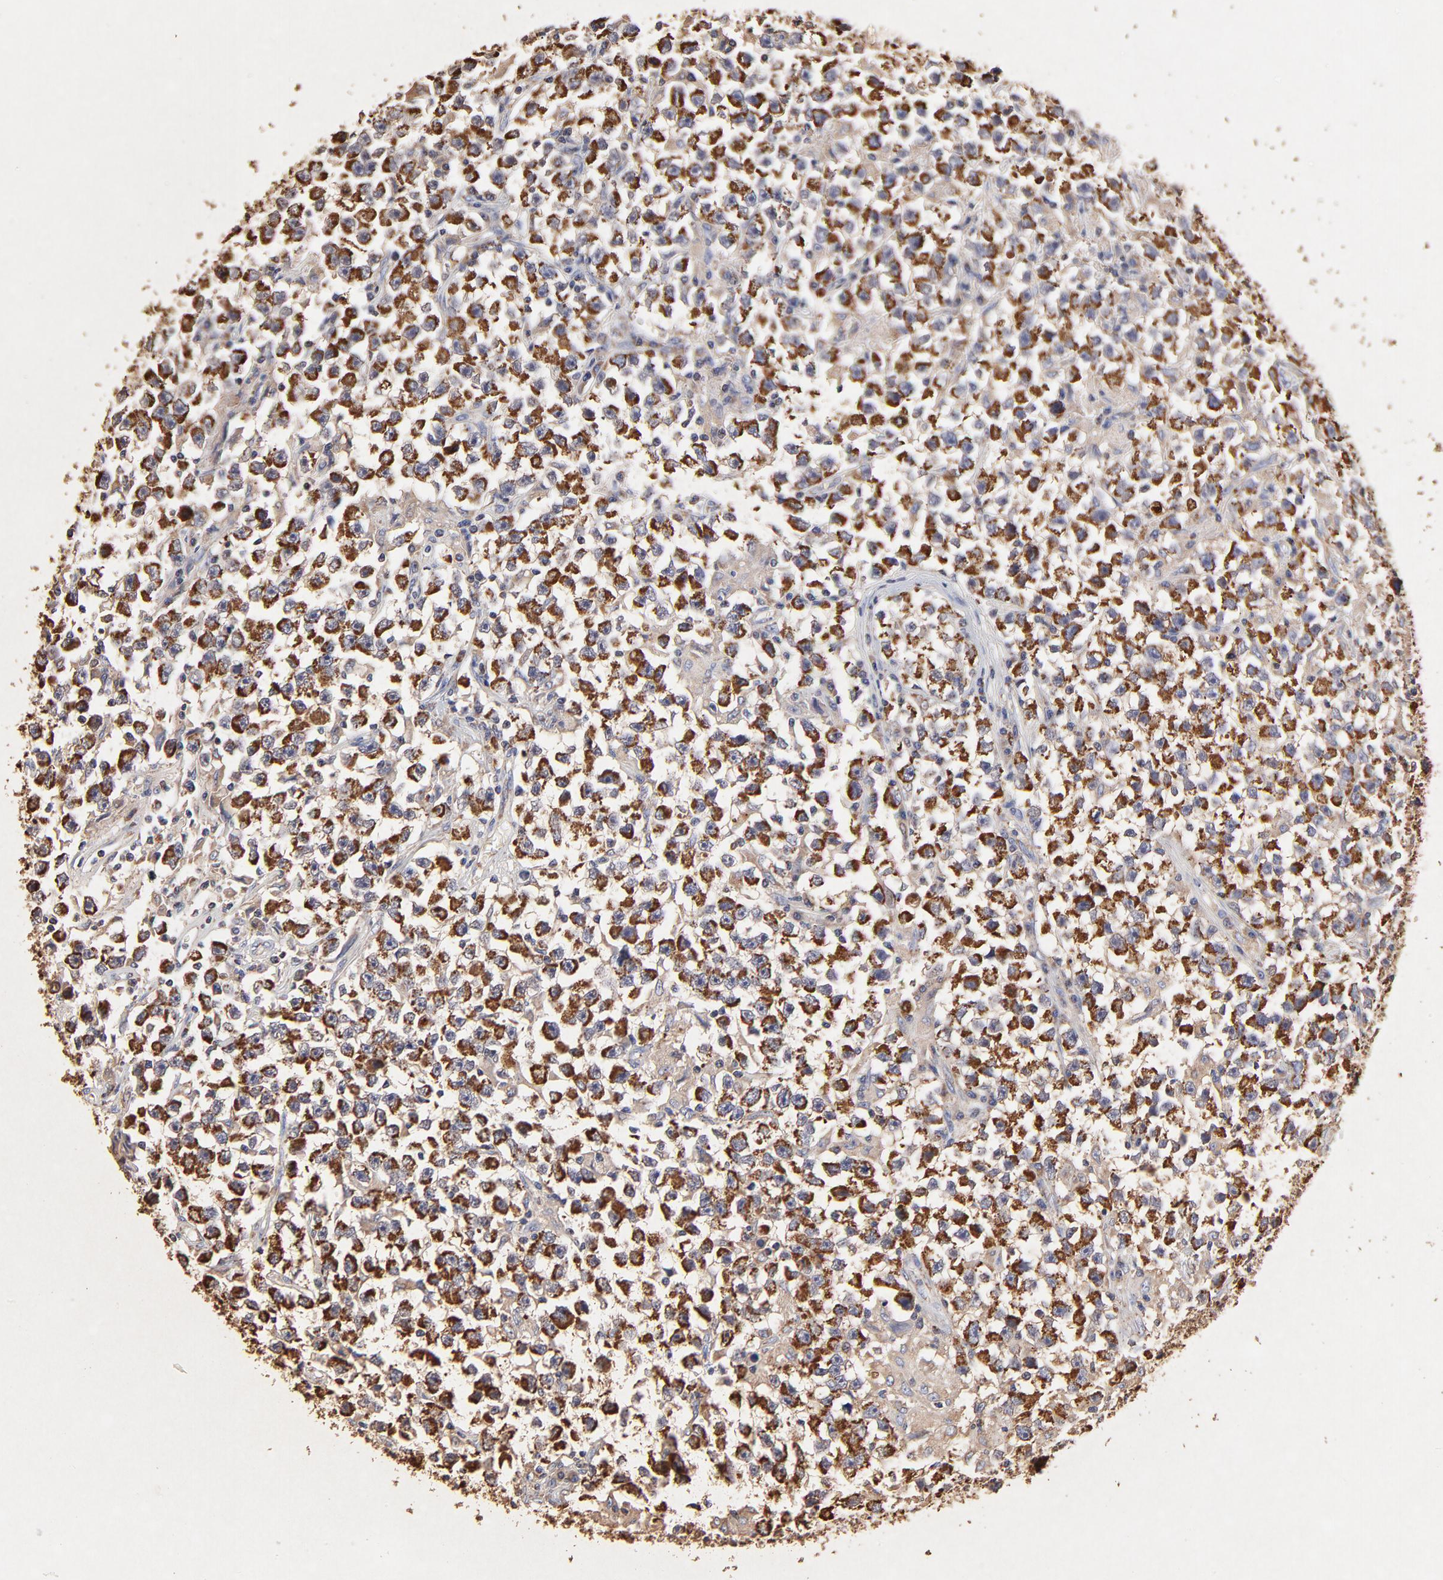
{"staining": {"intensity": "strong", "quantity": ">75%", "location": "cytoplasmic/membranous"}, "tissue": "testis cancer", "cell_type": "Tumor cells", "image_type": "cancer", "snomed": [{"axis": "morphology", "description": "Seminoma, NOS"}, {"axis": "topography", "description": "Testis"}], "caption": "Testis cancer (seminoma) stained for a protein exhibits strong cytoplasmic/membranous positivity in tumor cells.", "gene": "SSBP1", "patient": {"sex": "male", "age": 33}}